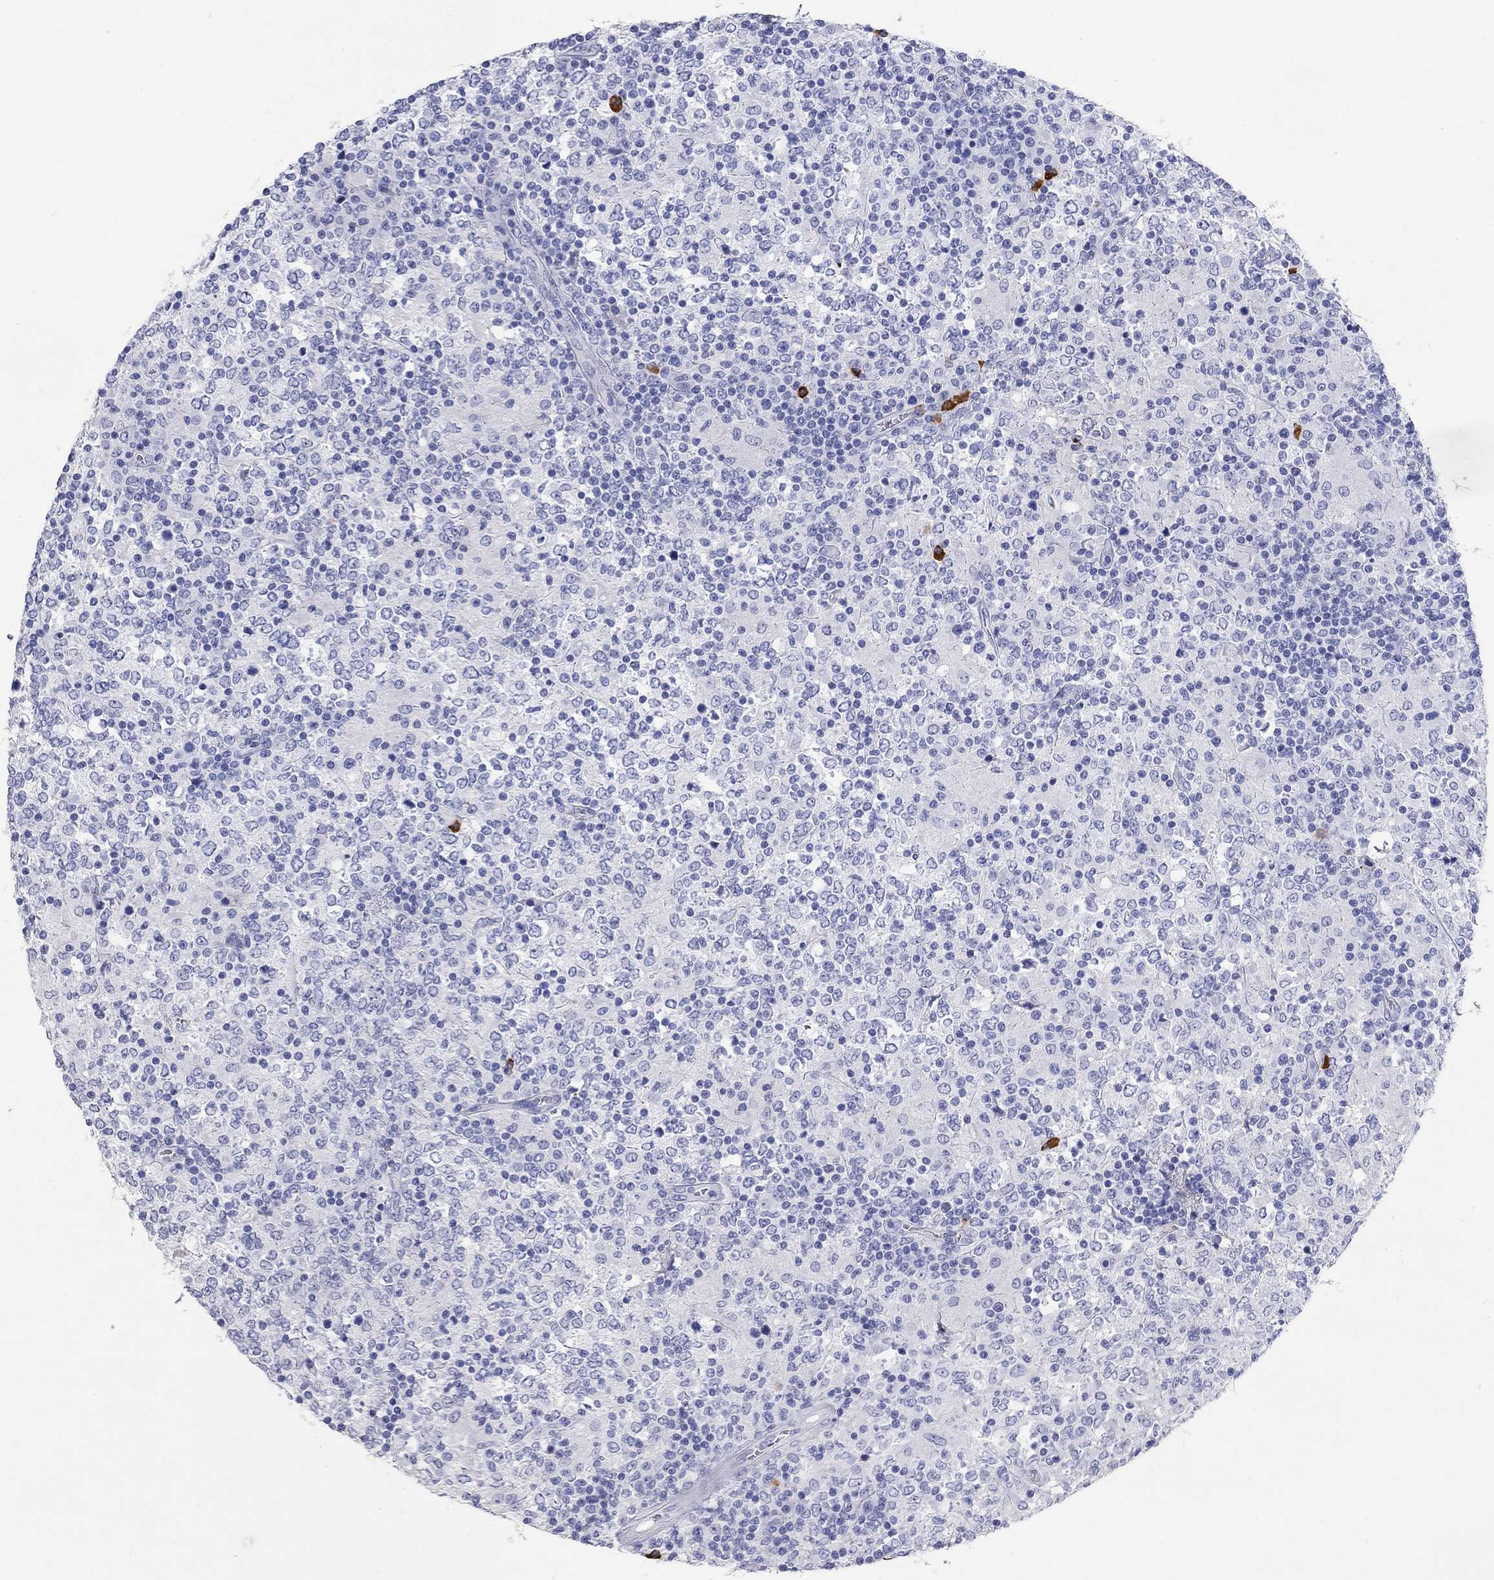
{"staining": {"intensity": "negative", "quantity": "none", "location": "none"}, "tissue": "lymphoma", "cell_type": "Tumor cells", "image_type": "cancer", "snomed": [{"axis": "morphology", "description": "Malignant lymphoma, non-Hodgkin's type, High grade"}, {"axis": "topography", "description": "Lymph node"}], "caption": "Immunohistochemistry histopathology image of neoplastic tissue: high-grade malignant lymphoma, non-Hodgkin's type stained with DAB (3,3'-diaminobenzidine) demonstrates no significant protein staining in tumor cells. (DAB (3,3'-diaminobenzidine) immunohistochemistry (IHC) with hematoxylin counter stain).", "gene": "PHOX2B", "patient": {"sex": "female", "age": 84}}